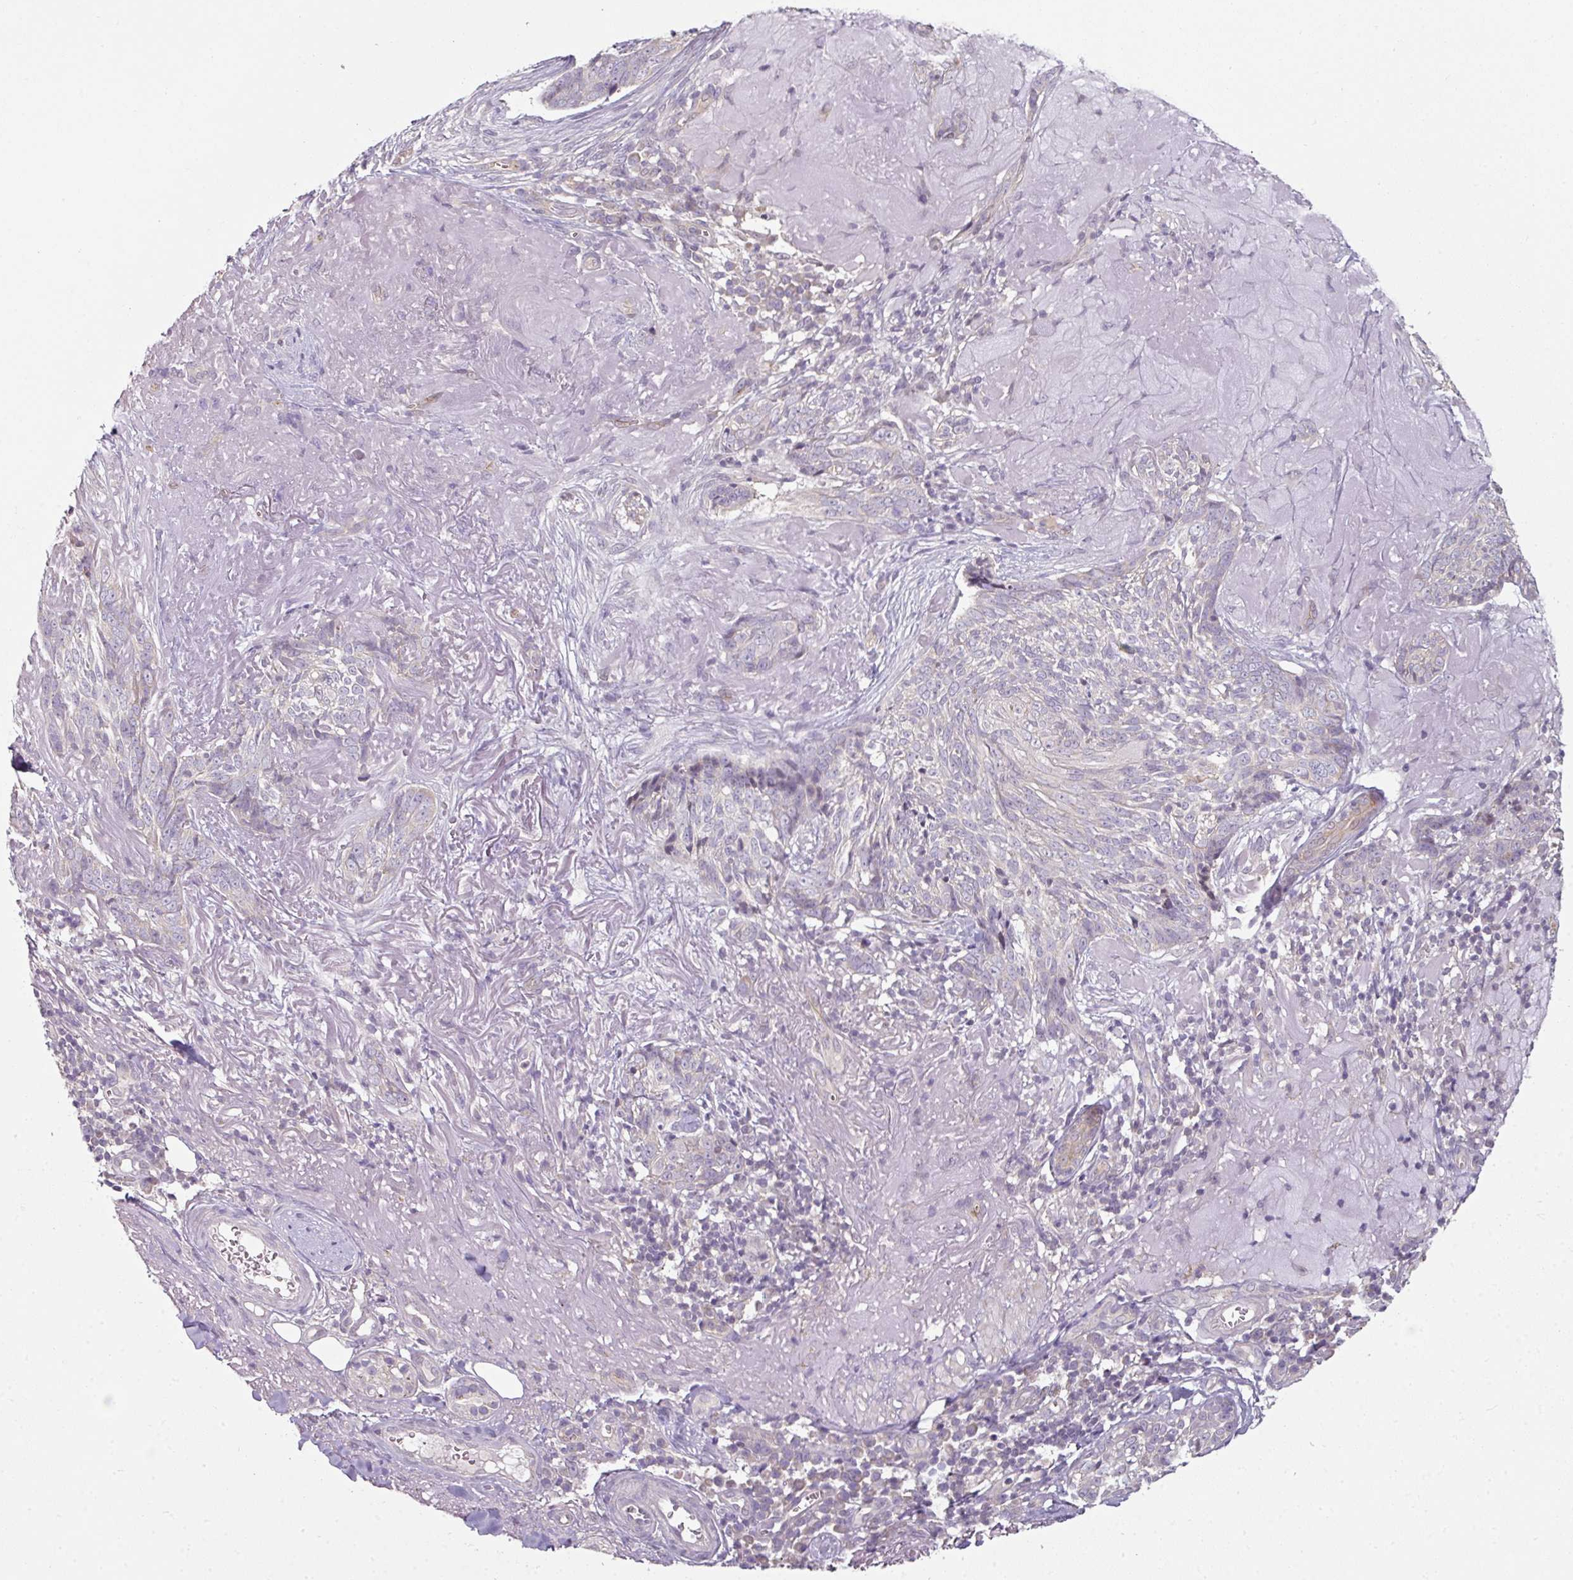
{"staining": {"intensity": "negative", "quantity": "none", "location": "none"}, "tissue": "skin cancer", "cell_type": "Tumor cells", "image_type": "cancer", "snomed": [{"axis": "morphology", "description": "Basal cell carcinoma"}, {"axis": "topography", "description": "Skin"}, {"axis": "topography", "description": "Skin of face"}], "caption": "IHC of skin cancer (basal cell carcinoma) exhibits no positivity in tumor cells.", "gene": "C19orf33", "patient": {"sex": "female", "age": 95}}